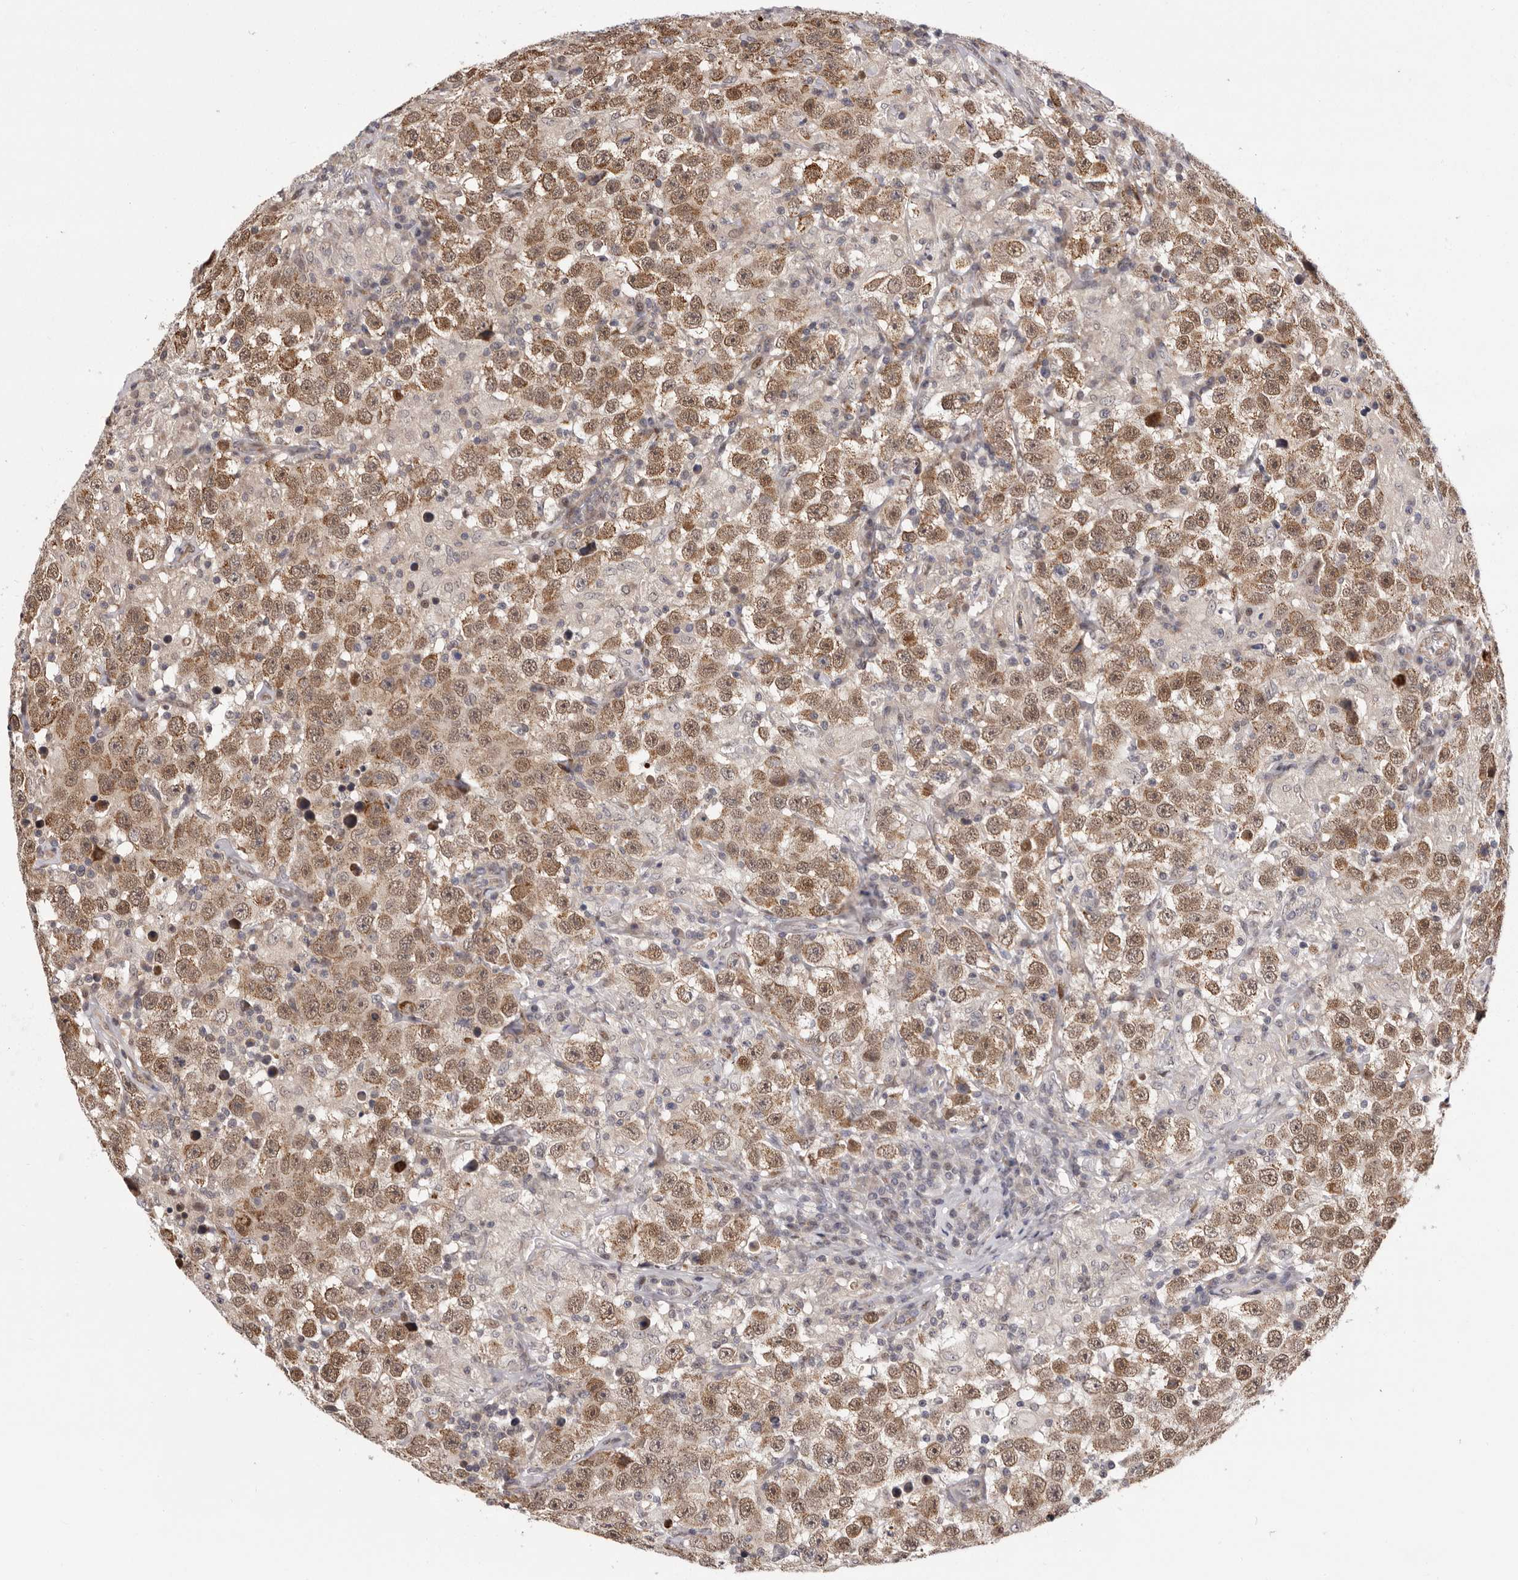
{"staining": {"intensity": "moderate", "quantity": ">75%", "location": "cytoplasmic/membranous"}, "tissue": "testis cancer", "cell_type": "Tumor cells", "image_type": "cancer", "snomed": [{"axis": "morphology", "description": "Seminoma, NOS"}, {"axis": "topography", "description": "Testis"}], "caption": "Seminoma (testis) tissue shows moderate cytoplasmic/membranous expression in approximately >75% of tumor cells", "gene": "GLRX3", "patient": {"sex": "male", "age": 41}}